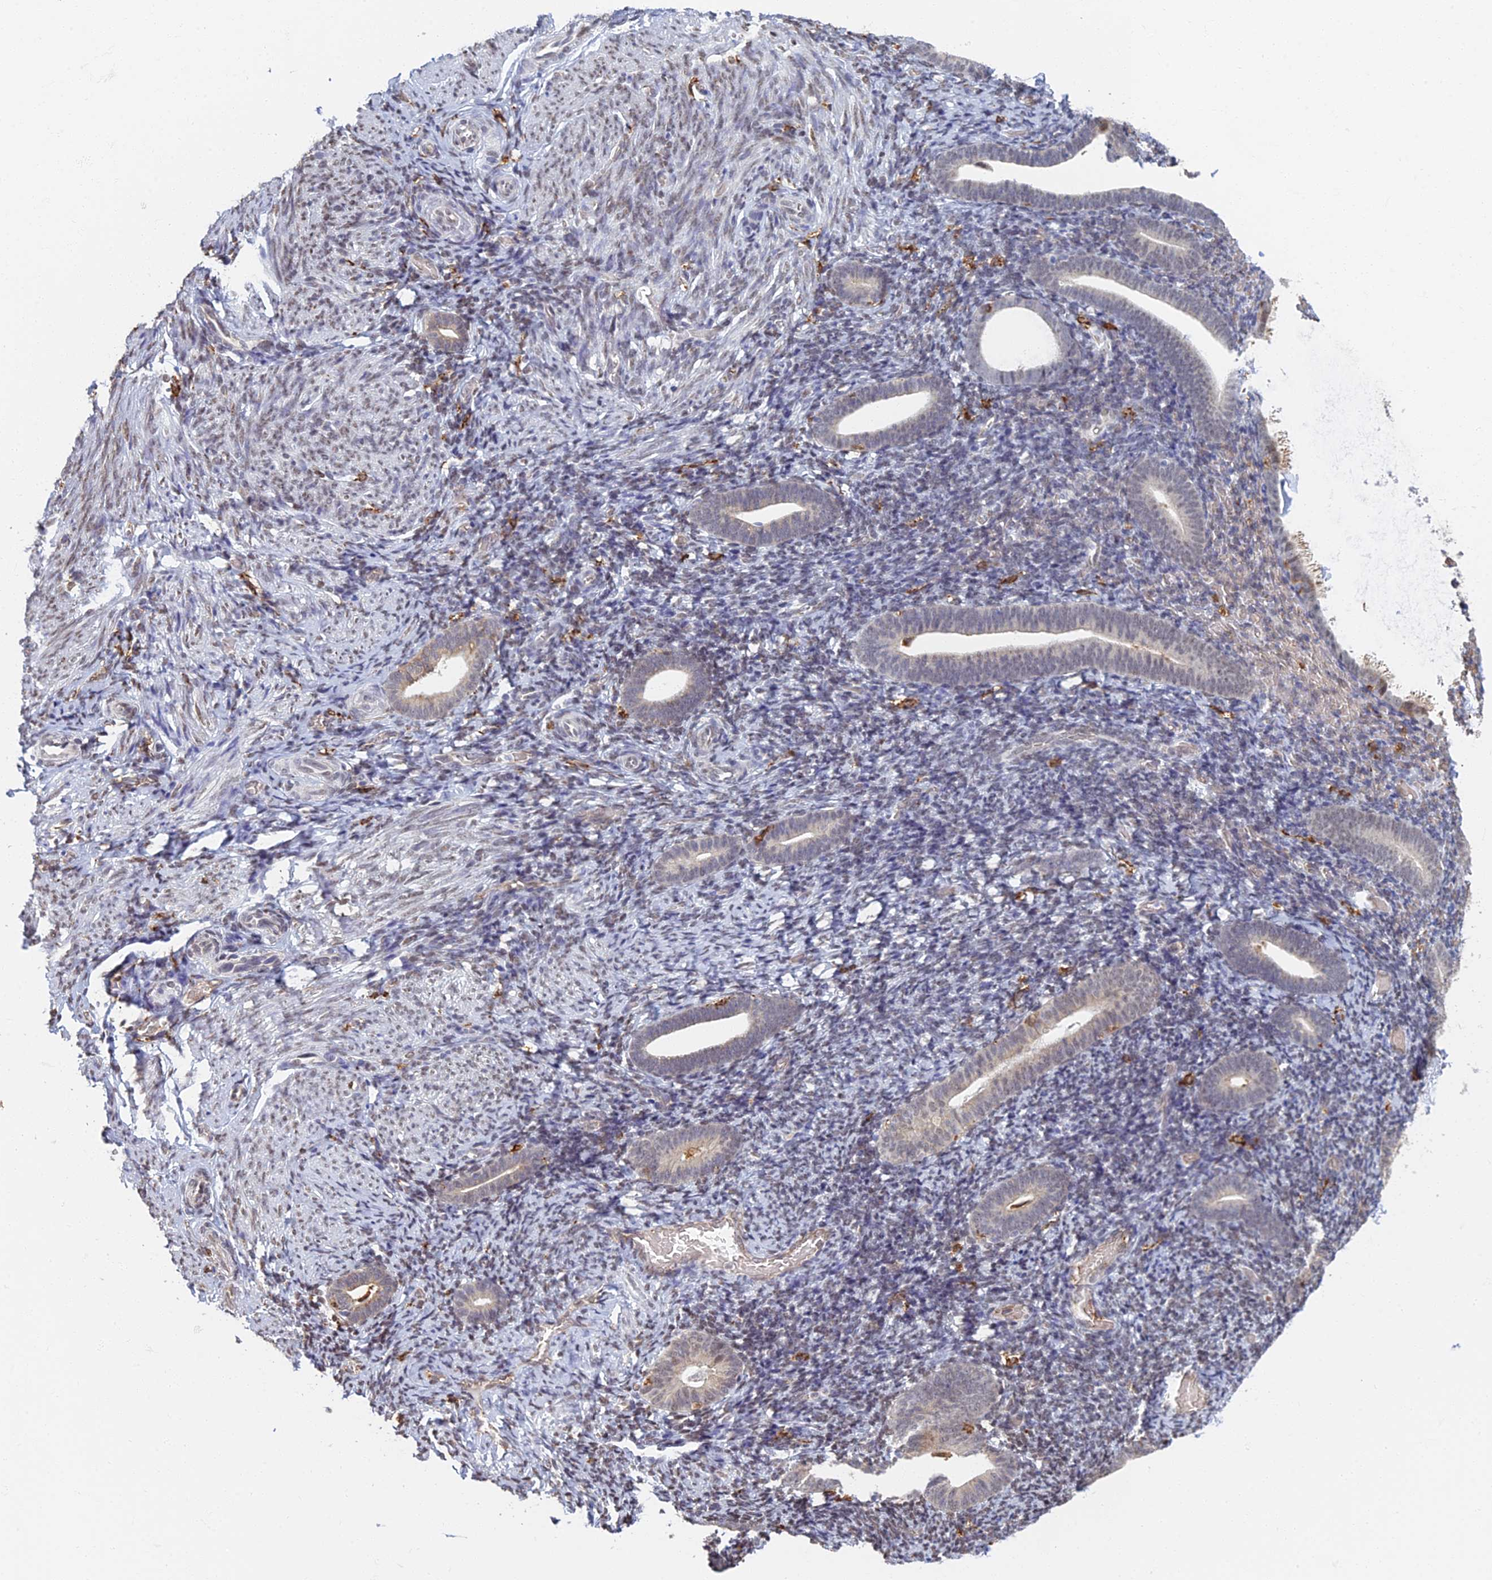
{"staining": {"intensity": "strong", "quantity": "<25%", "location": "cytoplasmic/membranous"}, "tissue": "endometrium", "cell_type": "Cells in endometrial stroma", "image_type": "normal", "snomed": [{"axis": "morphology", "description": "Normal tissue, NOS"}, {"axis": "topography", "description": "Endometrium"}], "caption": "Protein expression by IHC exhibits strong cytoplasmic/membranous staining in about <25% of cells in endometrial stroma in unremarkable endometrium.", "gene": "GPATCH1", "patient": {"sex": "female", "age": 51}}